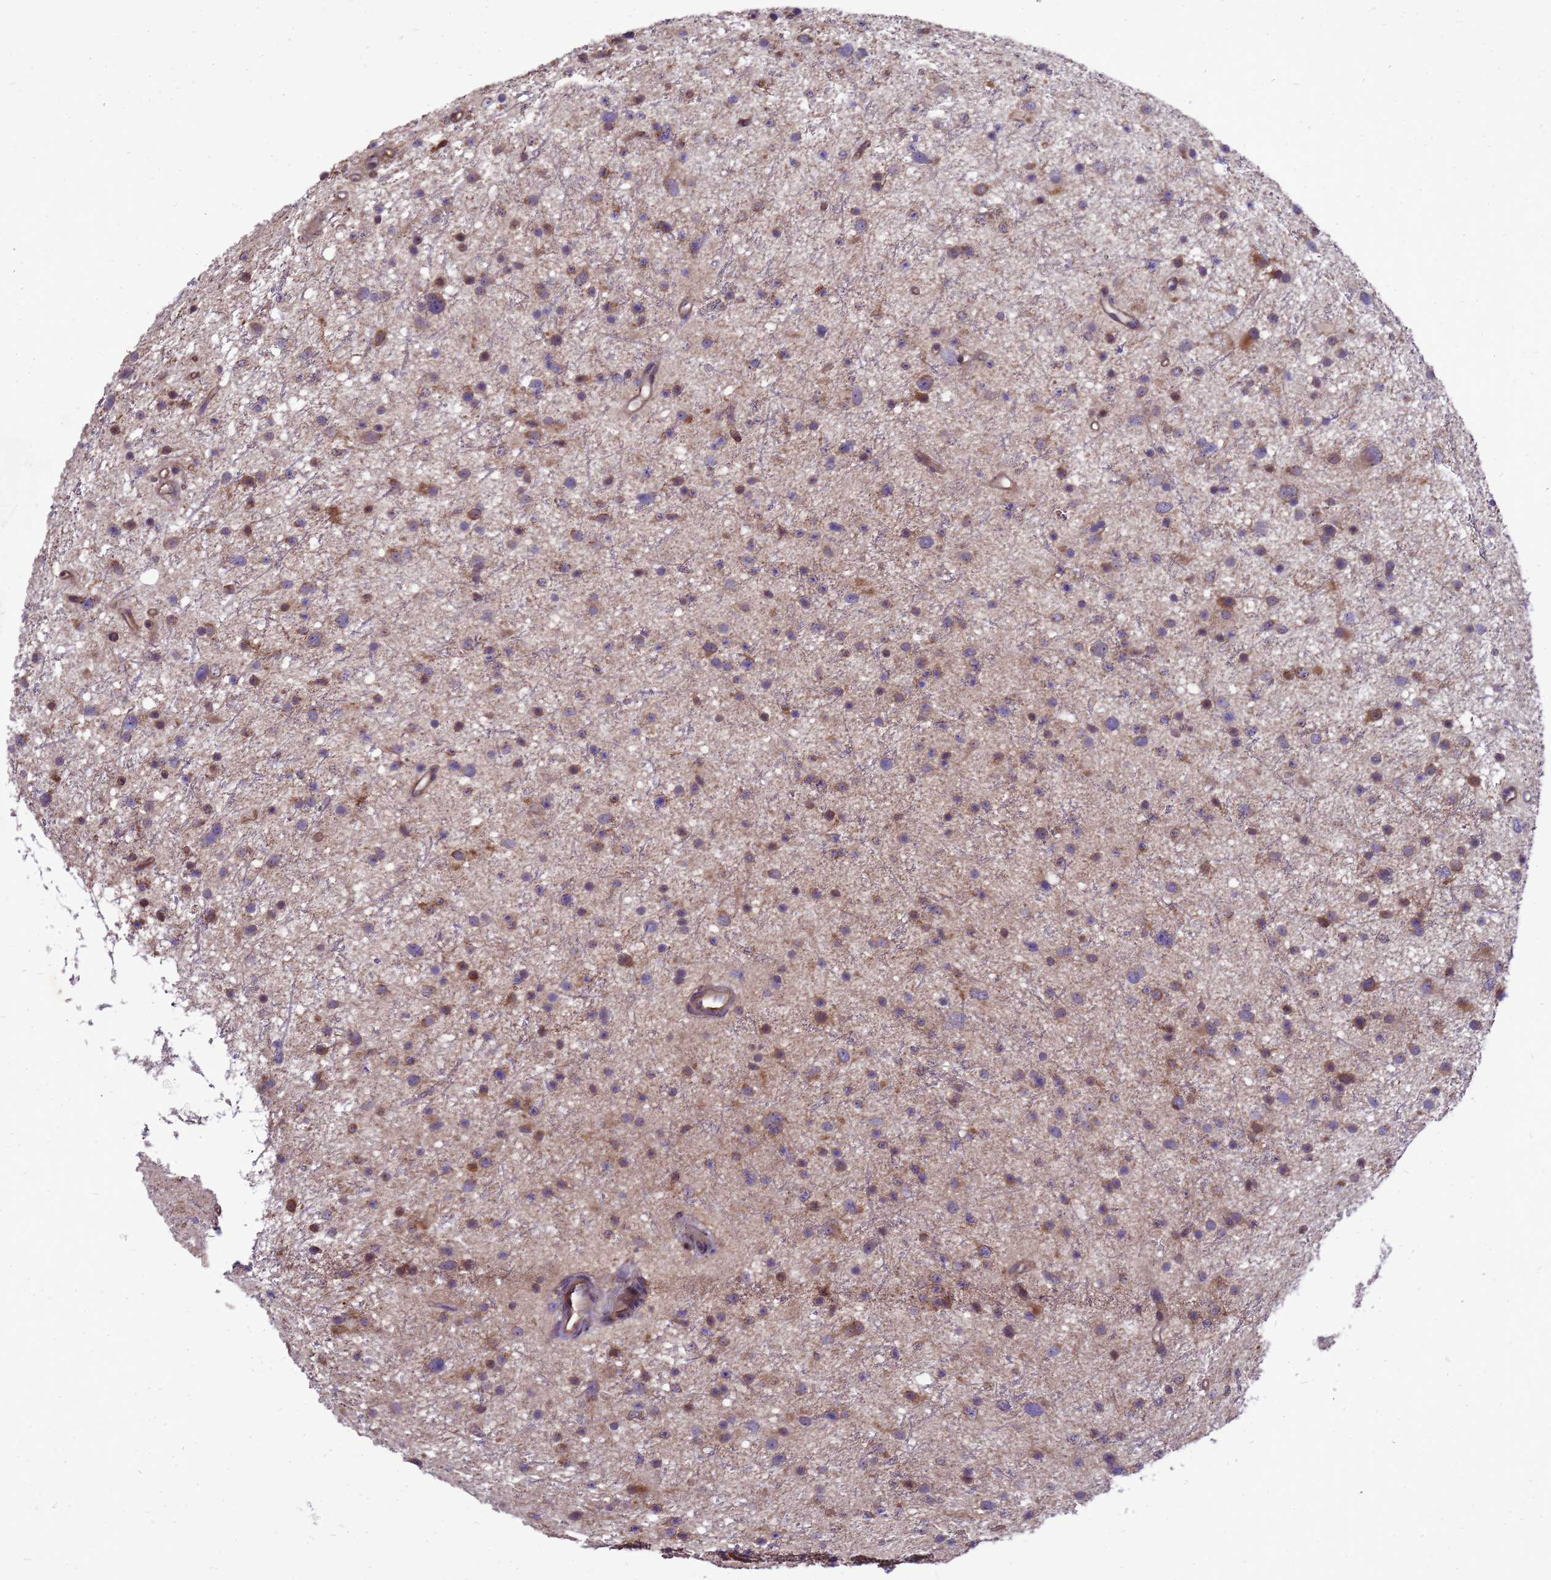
{"staining": {"intensity": "moderate", "quantity": "25%-75%", "location": "cytoplasmic/membranous,nuclear"}, "tissue": "glioma", "cell_type": "Tumor cells", "image_type": "cancer", "snomed": [{"axis": "morphology", "description": "Glioma, malignant, Low grade"}, {"axis": "topography", "description": "Cerebral cortex"}], "caption": "This photomicrograph shows immunohistochemistry (IHC) staining of malignant glioma (low-grade), with medium moderate cytoplasmic/membranous and nuclear positivity in approximately 25%-75% of tumor cells.", "gene": "EIF4EBP3", "patient": {"sex": "female", "age": 39}}